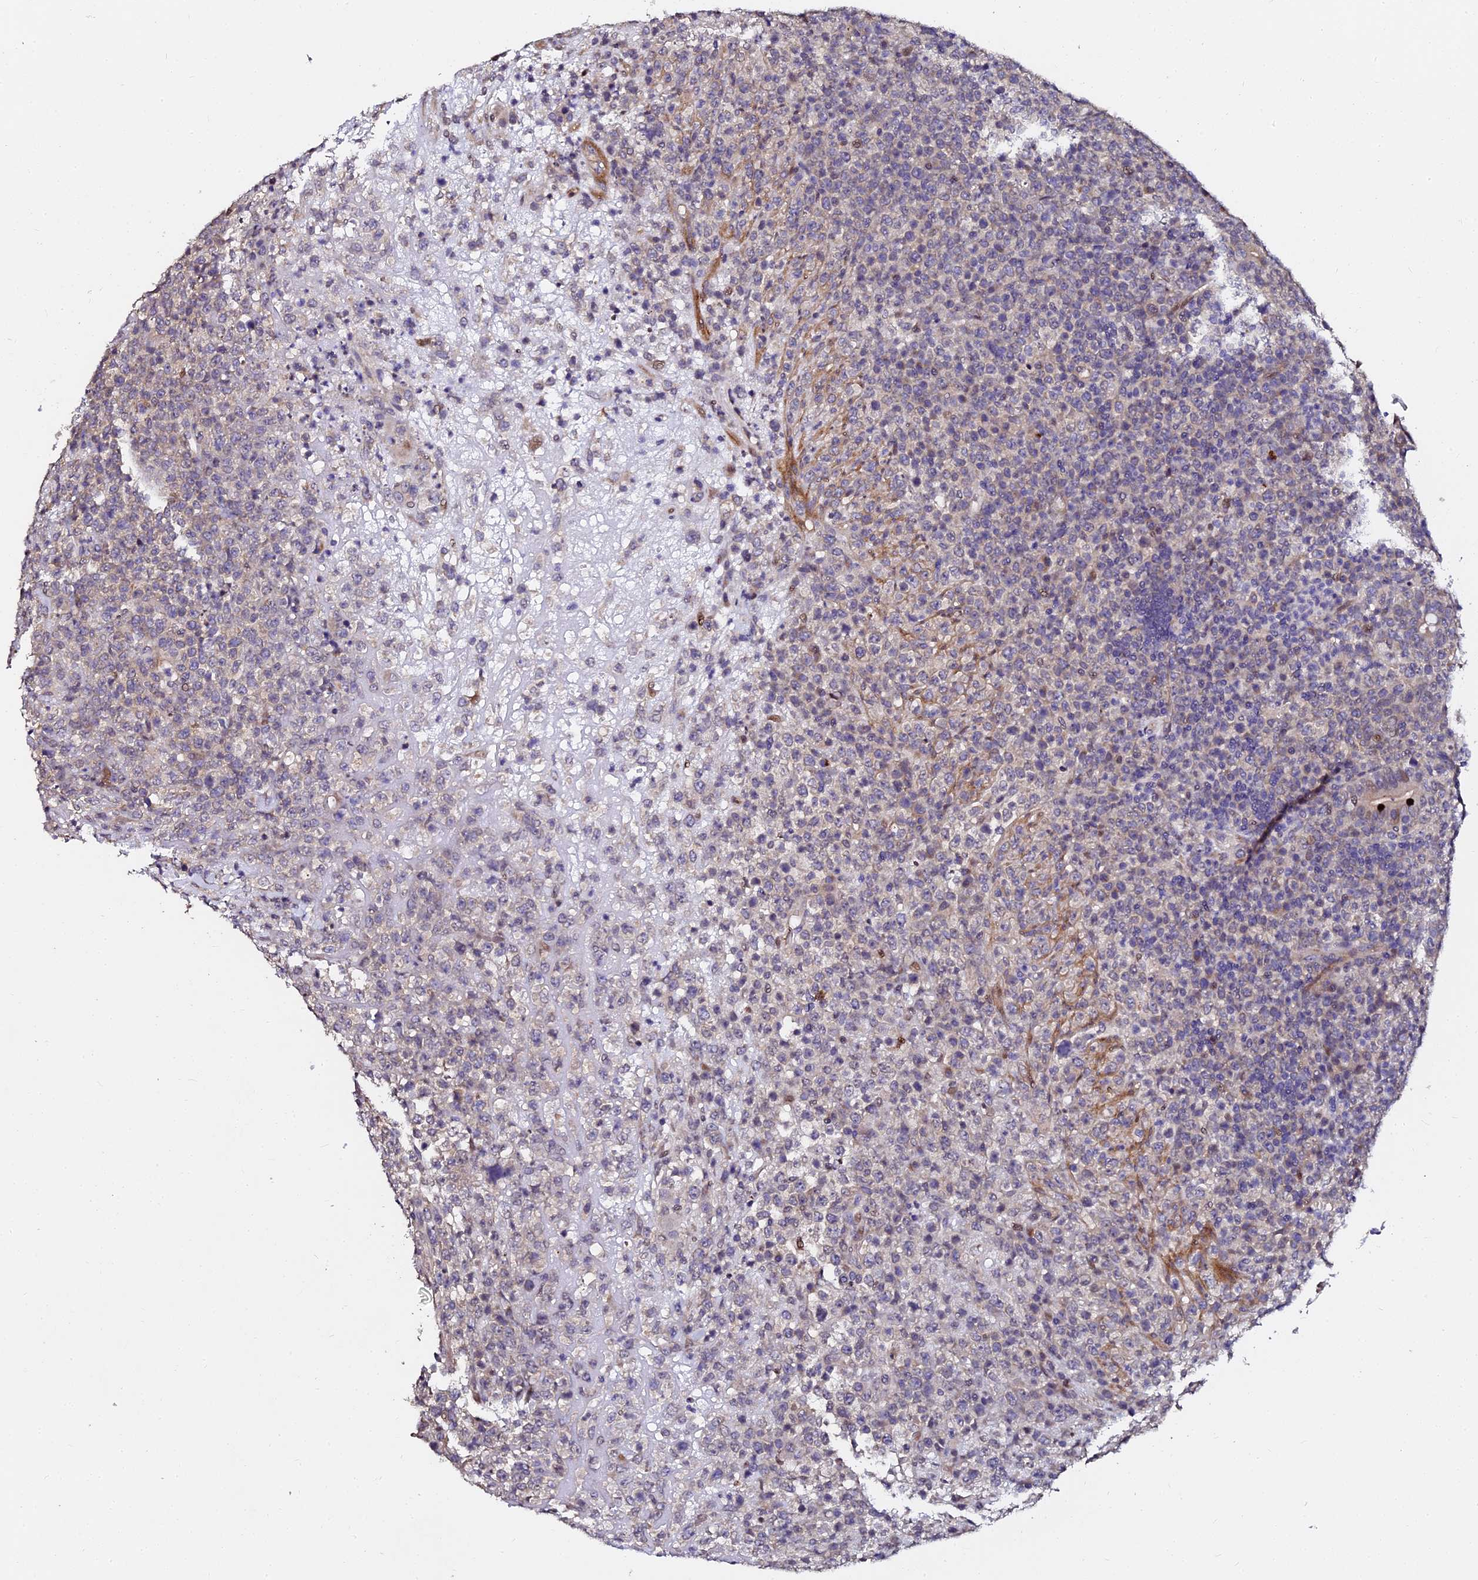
{"staining": {"intensity": "negative", "quantity": "none", "location": "none"}, "tissue": "lymphoma", "cell_type": "Tumor cells", "image_type": "cancer", "snomed": [{"axis": "morphology", "description": "Malignant lymphoma, non-Hodgkin's type, High grade"}, {"axis": "topography", "description": "Colon"}], "caption": "DAB immunohistochemical staining of high-grade malignant lymphoma, non-Hodgkin's type exhibits no significant positivity in tumor cells.", "gene": "GPN3", "patient": {"sex": "female", "age": 53}}